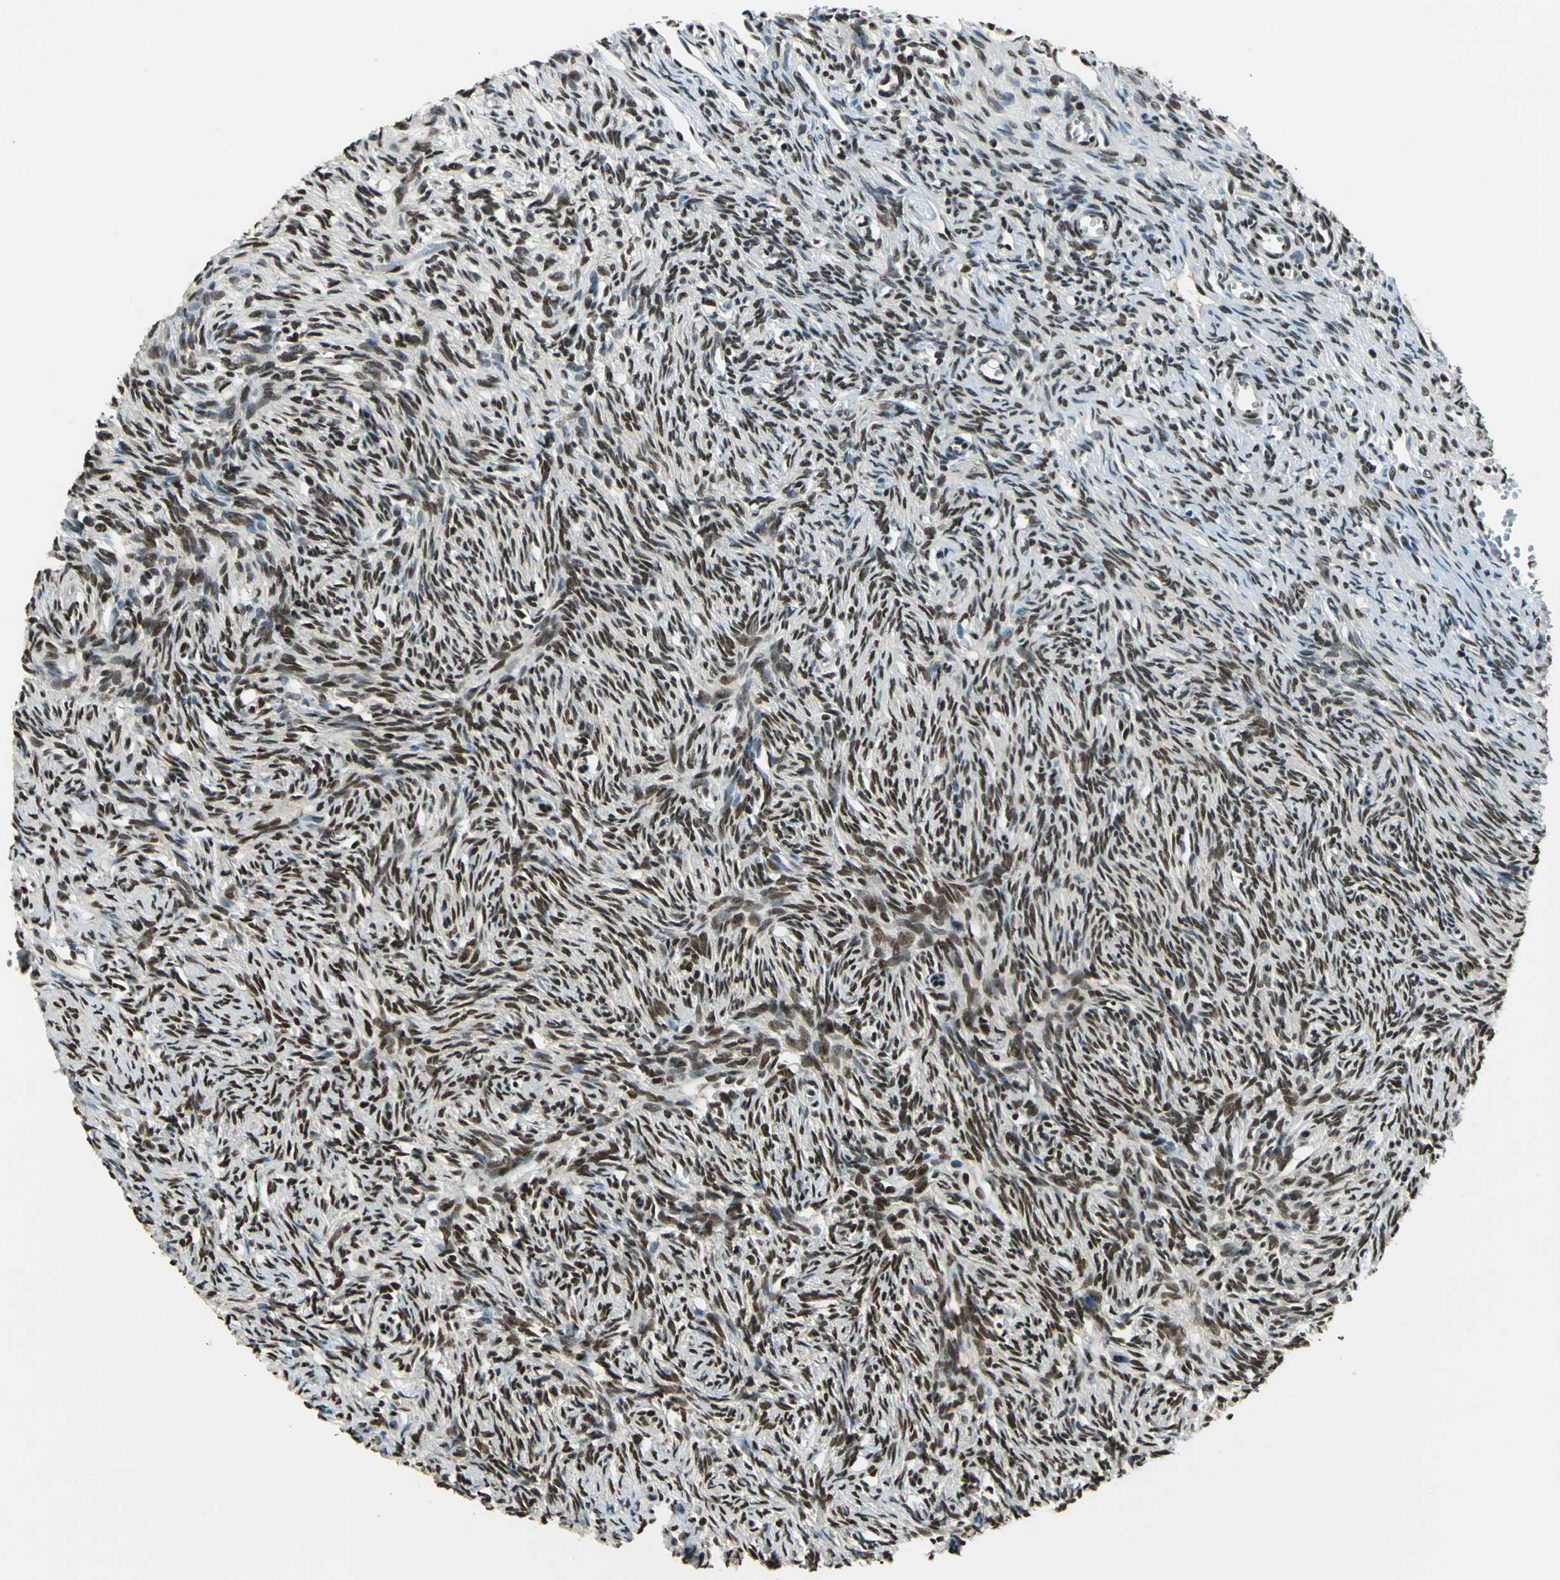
{"staining": {"intensity": "strong", "quantity": ">75%", "location": "nuclear"}, "tissue": "ovary", "cell_type": "Ovarian stroma cells", "image_type": "normal", "snomed": [{"axis": "morphology", "description": "Normal tissue, NOS"}, {"axis": "topography", "description": "Ovary"}], "caption": "This is a histology image of immunohistochemistry staining of normal ovary, which shows strong staining in the nuclear of ovarian stroma cells.", "gene": "RBM14", "patient": {"sex": "female", "age": 33}}